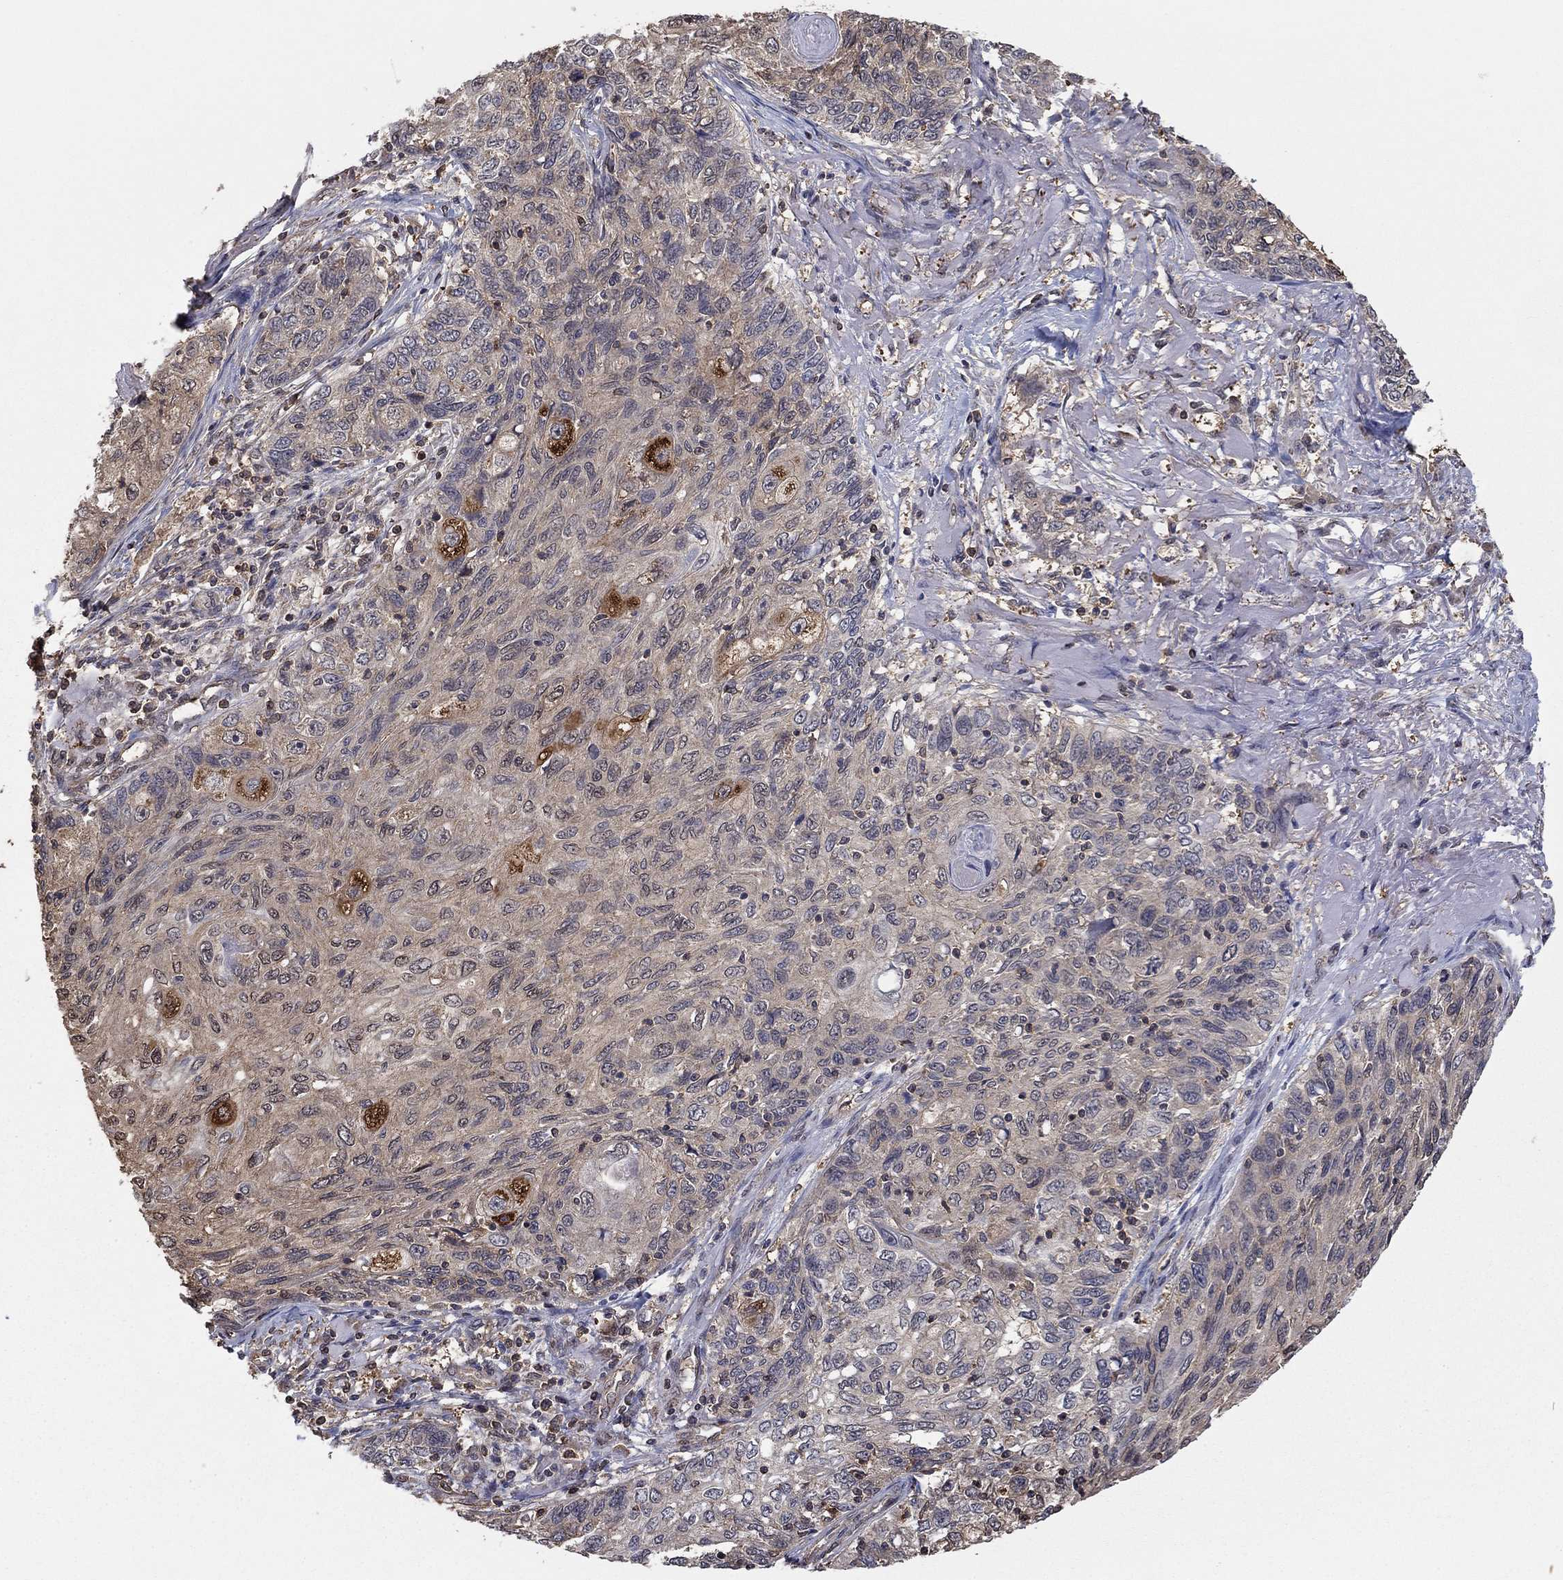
{"staining": {"intensity": "weak", "quantity": "<25%", "location": "cytoplasmic/membranous"}, "tissue": "skin cancer", "cell_type": "Tumor cells", "image_type": "cancer", "snomed": [{"axis": "morphology", "description": "Squamous cell carcinoma, NOS"}, {"axis": "topography", "description": "Skin"}], "caption": "IHC image of skin cancer stained for a protein (brown), which demonstrates no staining in tumor cells.", "gene": "RNF114", "patient": {"sex": "male", "age": 92}}